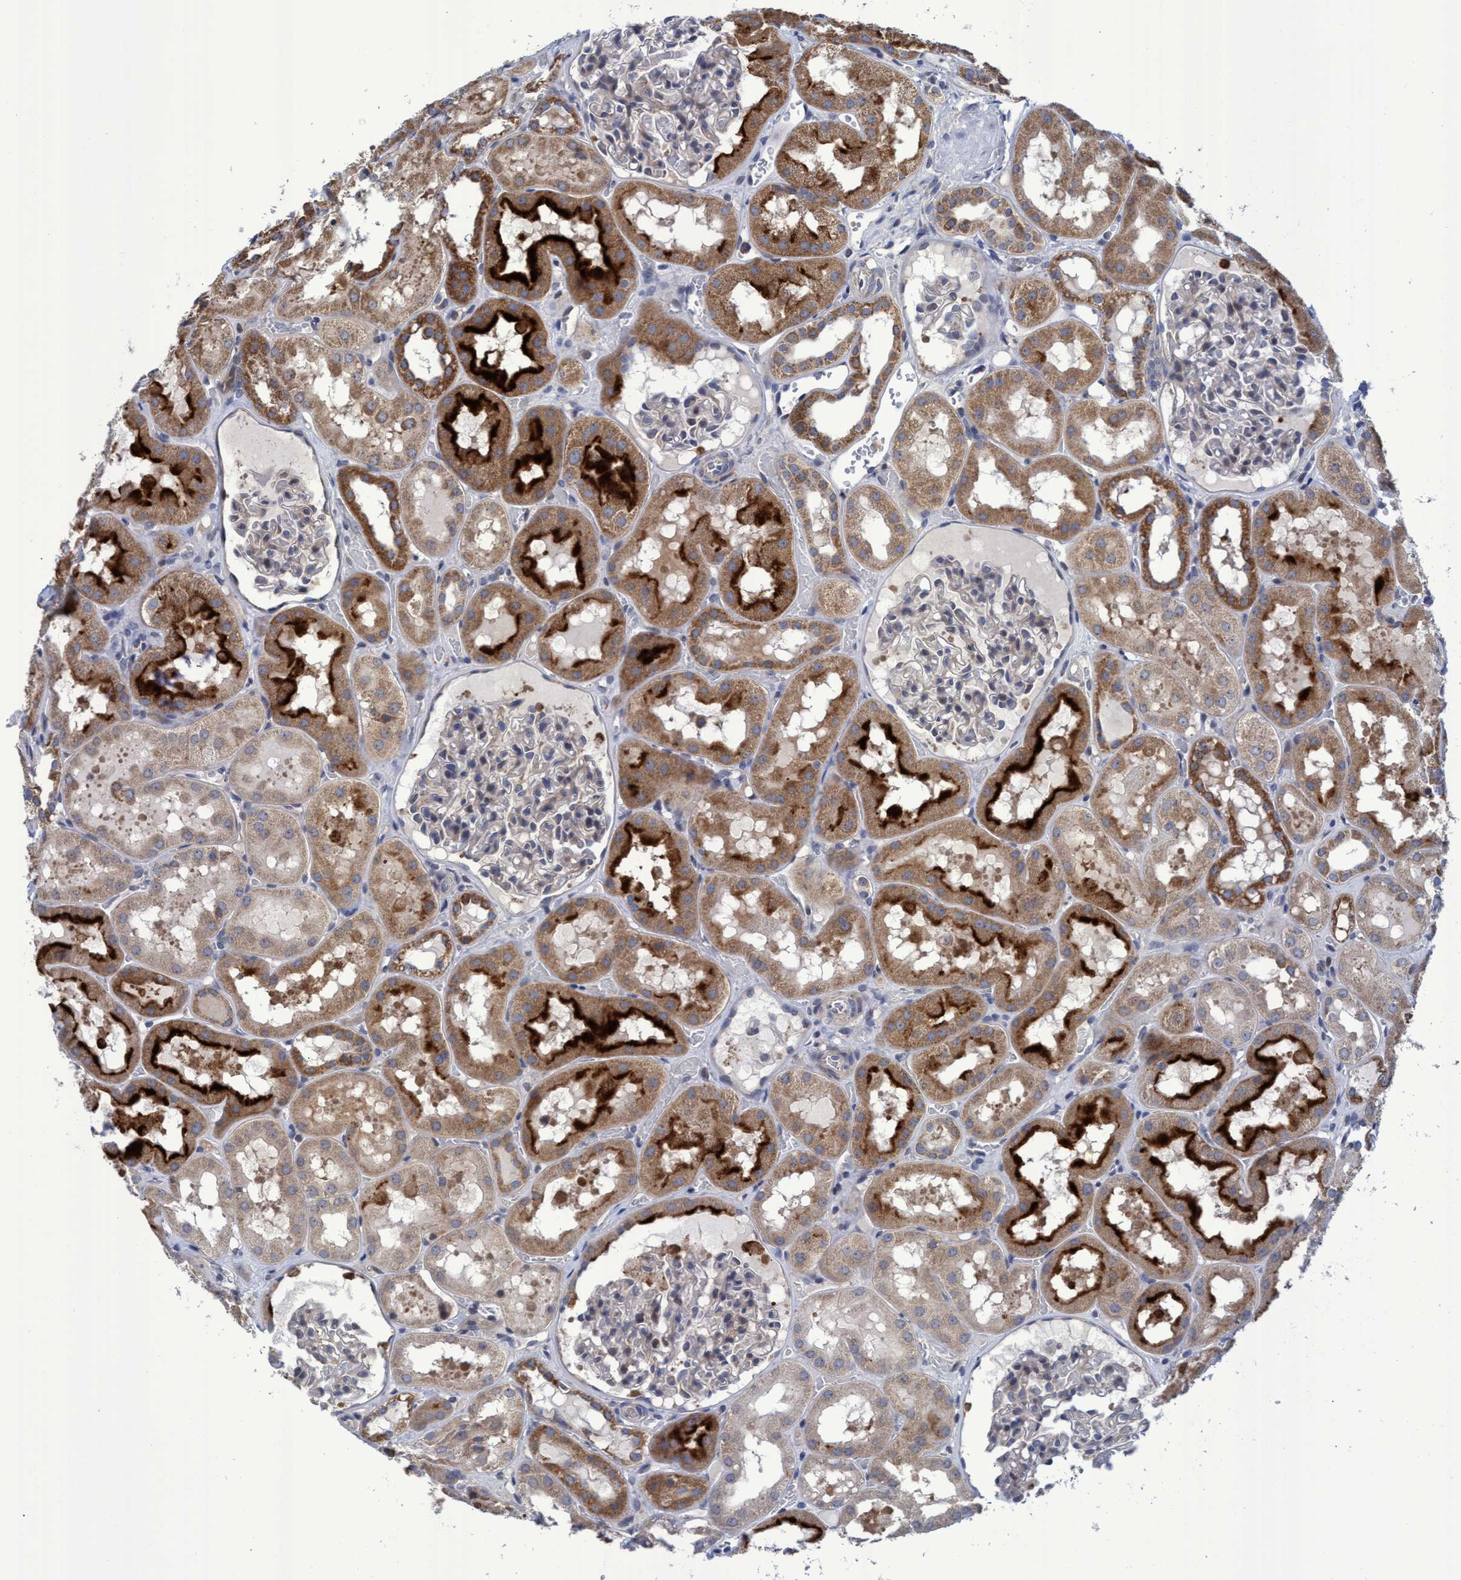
{"staining": {"intensity": "weak", "quantity": "<25%", "location": "cytoplasmic/membranous"}, "tissue": "kidney", "cell_type": "Cells in glomeruli", "image_type": "normal", "snomed": [{"axis": "morphology", "description": "Normal tissue, NOS"}, {"axis": "topography", "description": "Kidney"}, {"axis": "topography", "description": "Urinary bladder"}], "caption": "This is an immunohistochemistry histopathology image of unremarkable kidney. There is no positivity in cells in glomeruli.", "gene": "NAT16", "patient": {"sex": "male", "age": 16}}